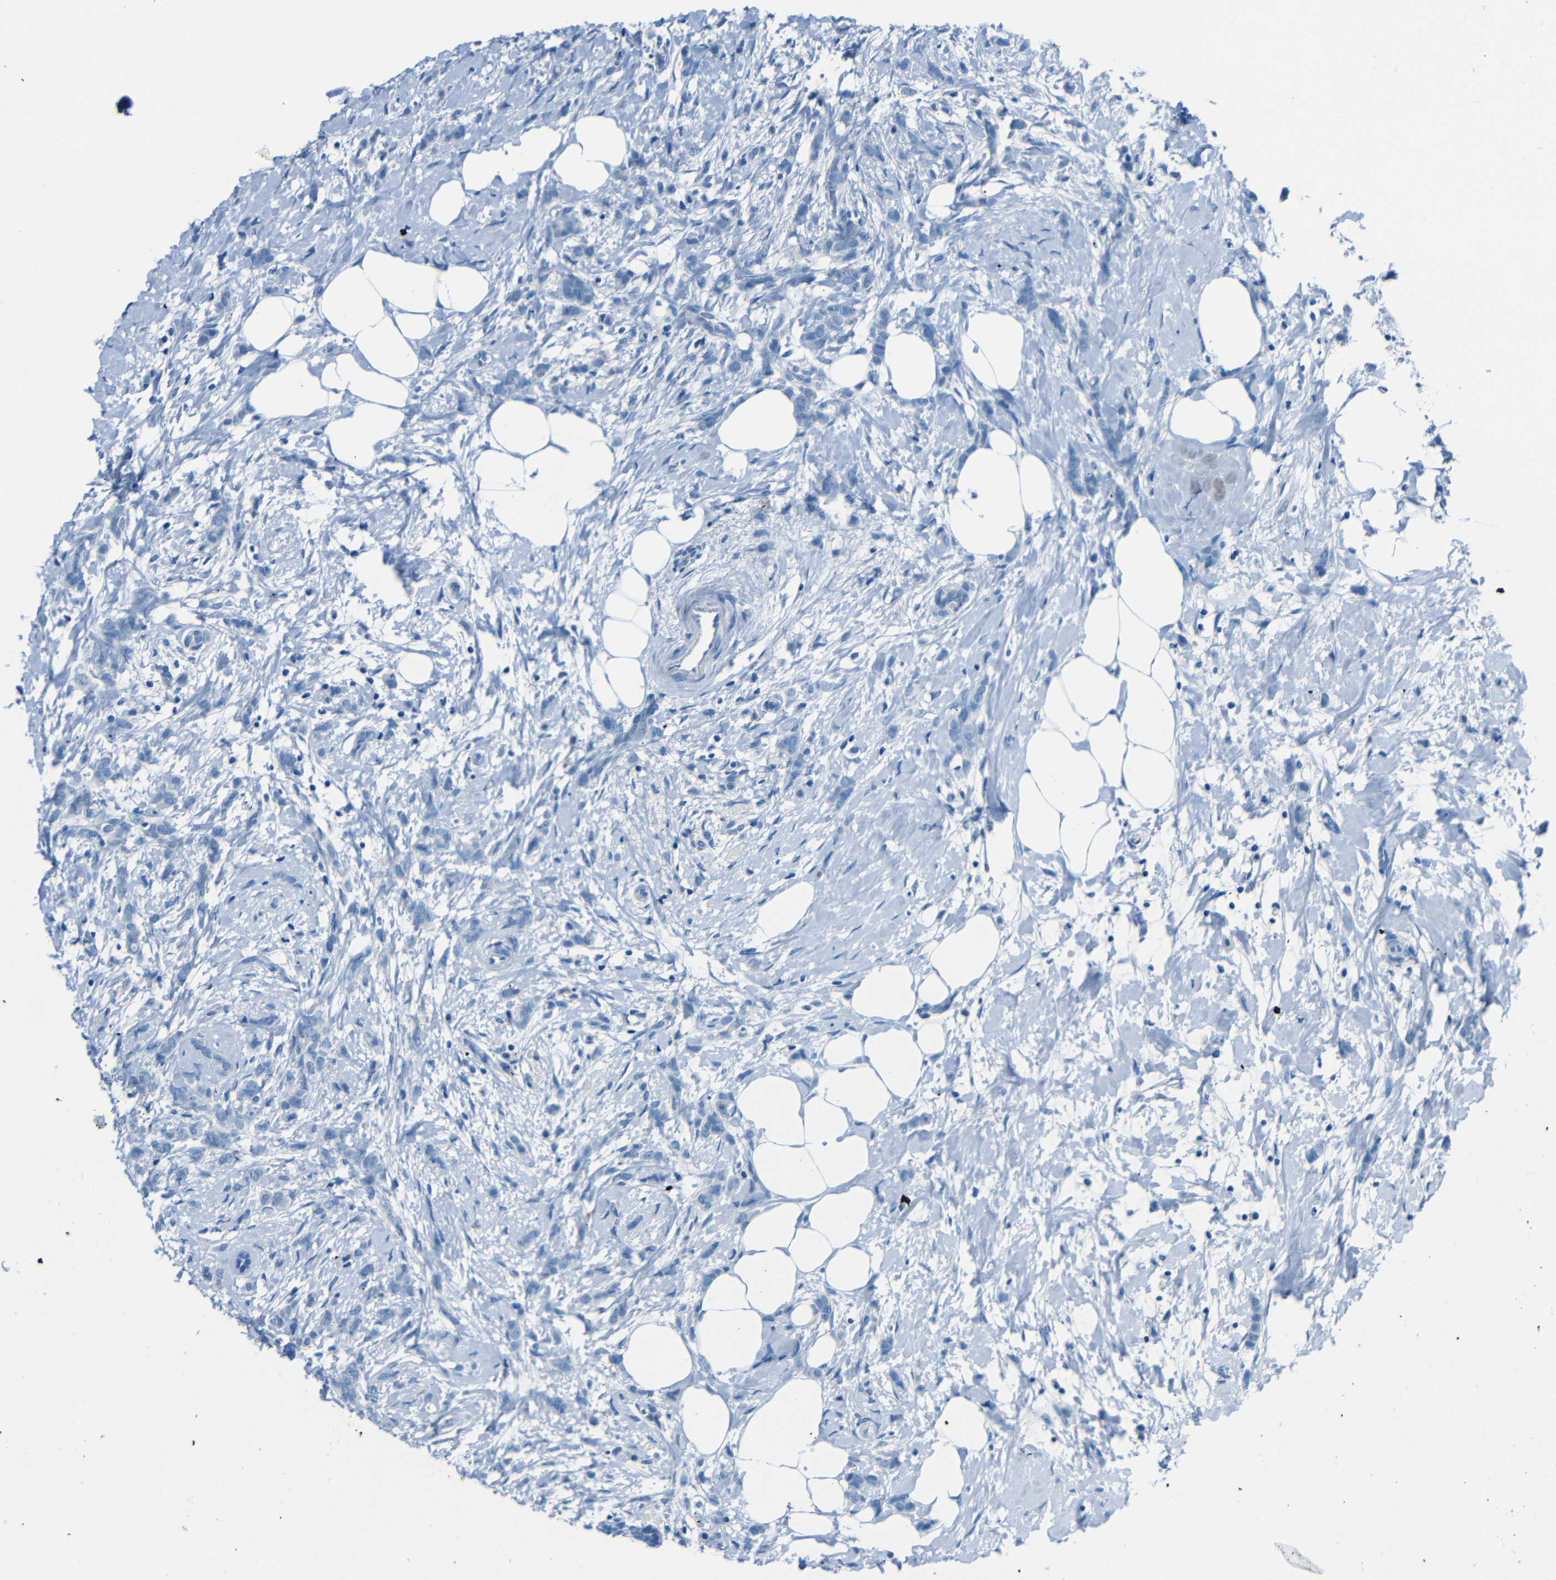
{"staining": {"intensity": "negative", "quantity": "none", "location": "none"}, "tissue": "breast cancer", "cell_type": "Tumor cells", "image_type": "cancer", "snomed": [{"axis": "morphology", "description": "Lobular carcinoma, in situ"}, {"axis": "morphology", "description": "Lobular carcinoma"}, {"axis": "topography", "description": "Breast"}], "caption": "There is no significant positivity in tumor cells of lobular carcinoma (breast). (Brightfield microscopy of DAB (3,3'-diaminobenzidine) immunohistochemistry at high magnification).", "gene": "FBN2", "patient": {"sex": "female", "age": 41}}